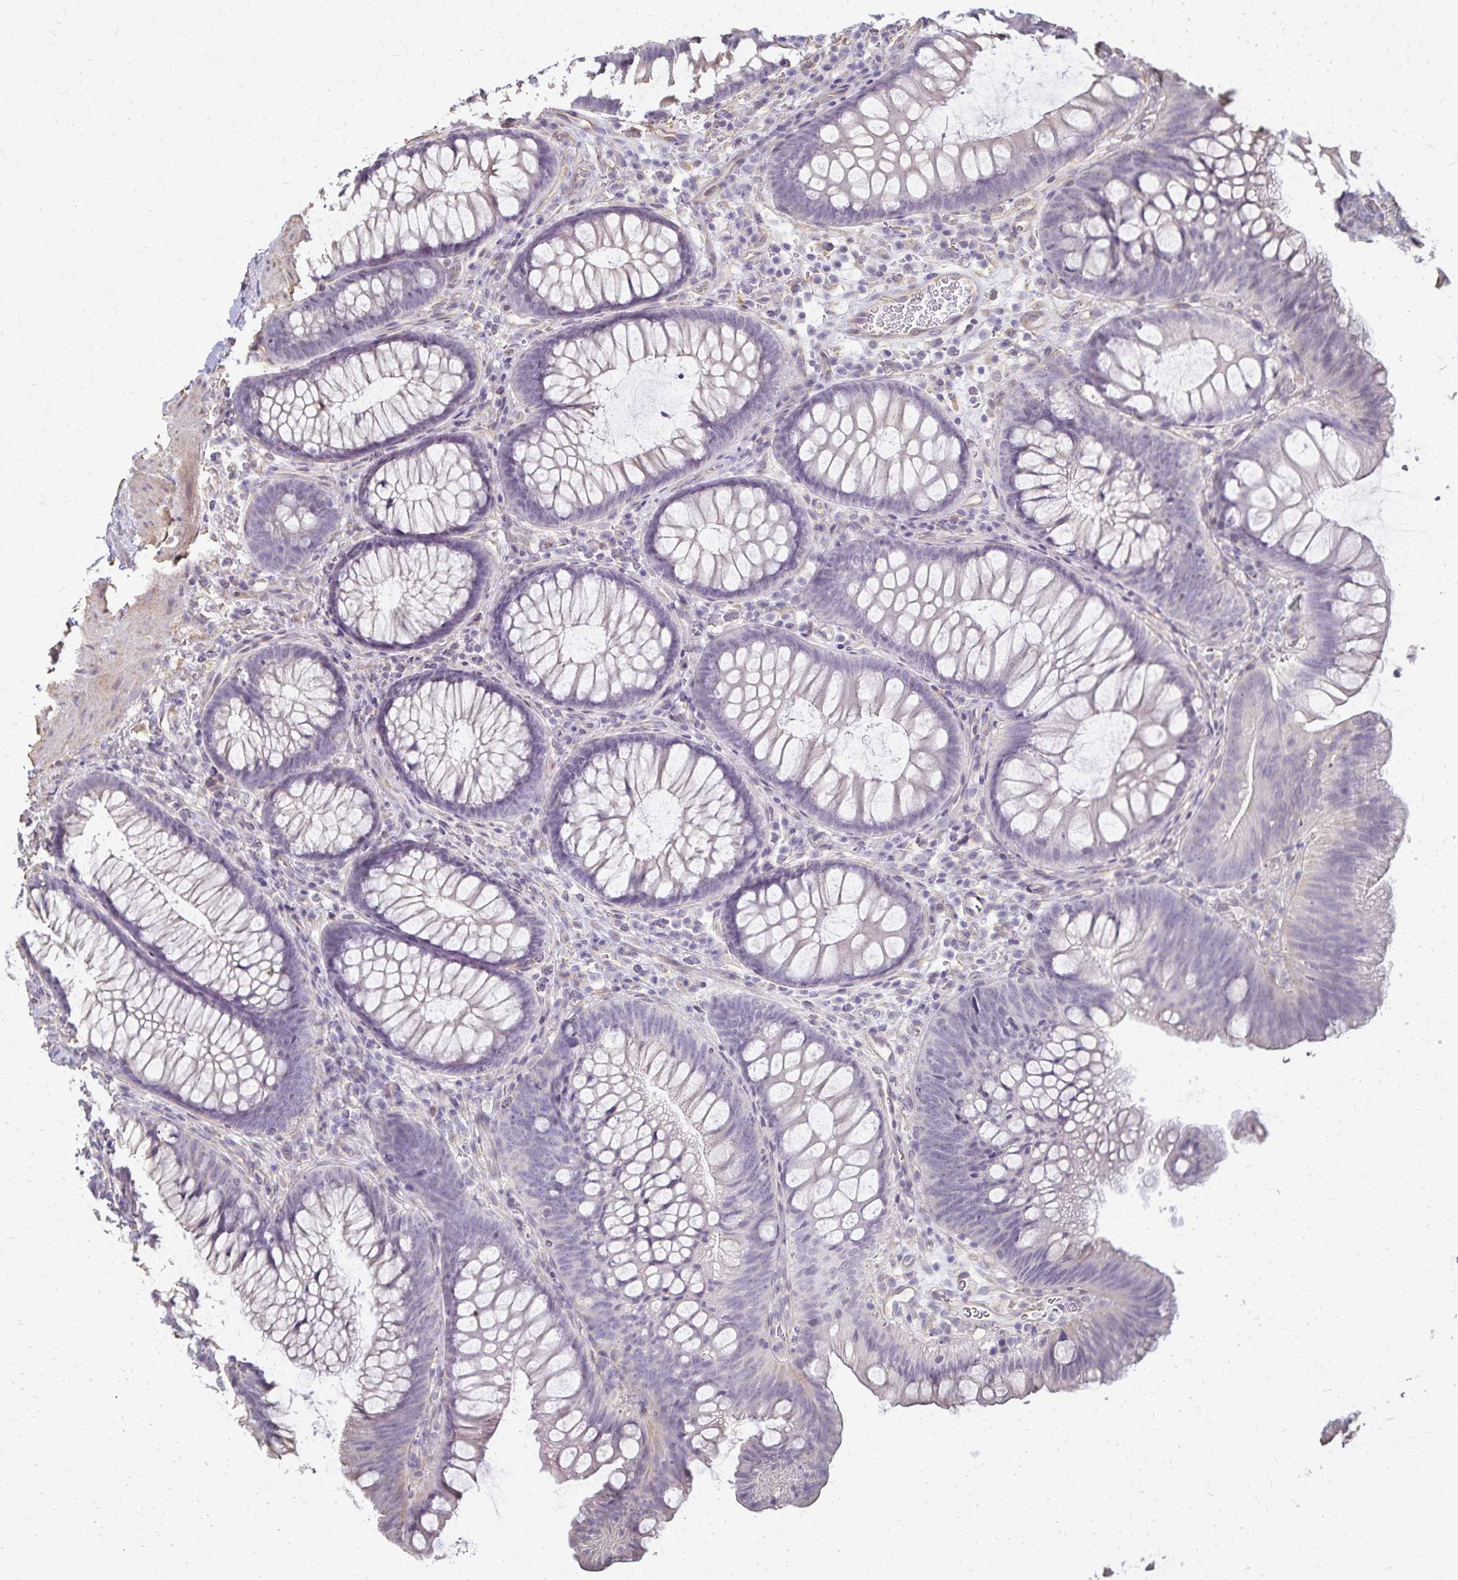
{"staining": {"intensity": "negative", "quantity": "none", "location": "none"}, "tissue": "colon", "cell_type": "Endothelial cells", "image_type": "normal", "snomed": [{"axis": "morphology", "description": "Normal tissue, NOS"}, {"axis": "morphology", "description": "Adenoma, NOS"}, {"axis": "topography", "description": "Soft tissue"}, {"axis": "topography", "description": "Colon"}], "caption": "DAB immunohistochemical staining of normal human colon demonstrates no significant expression in endothelial cells.", "gene": "KISS1", "patient": {"sex": "male", "age": 47}}